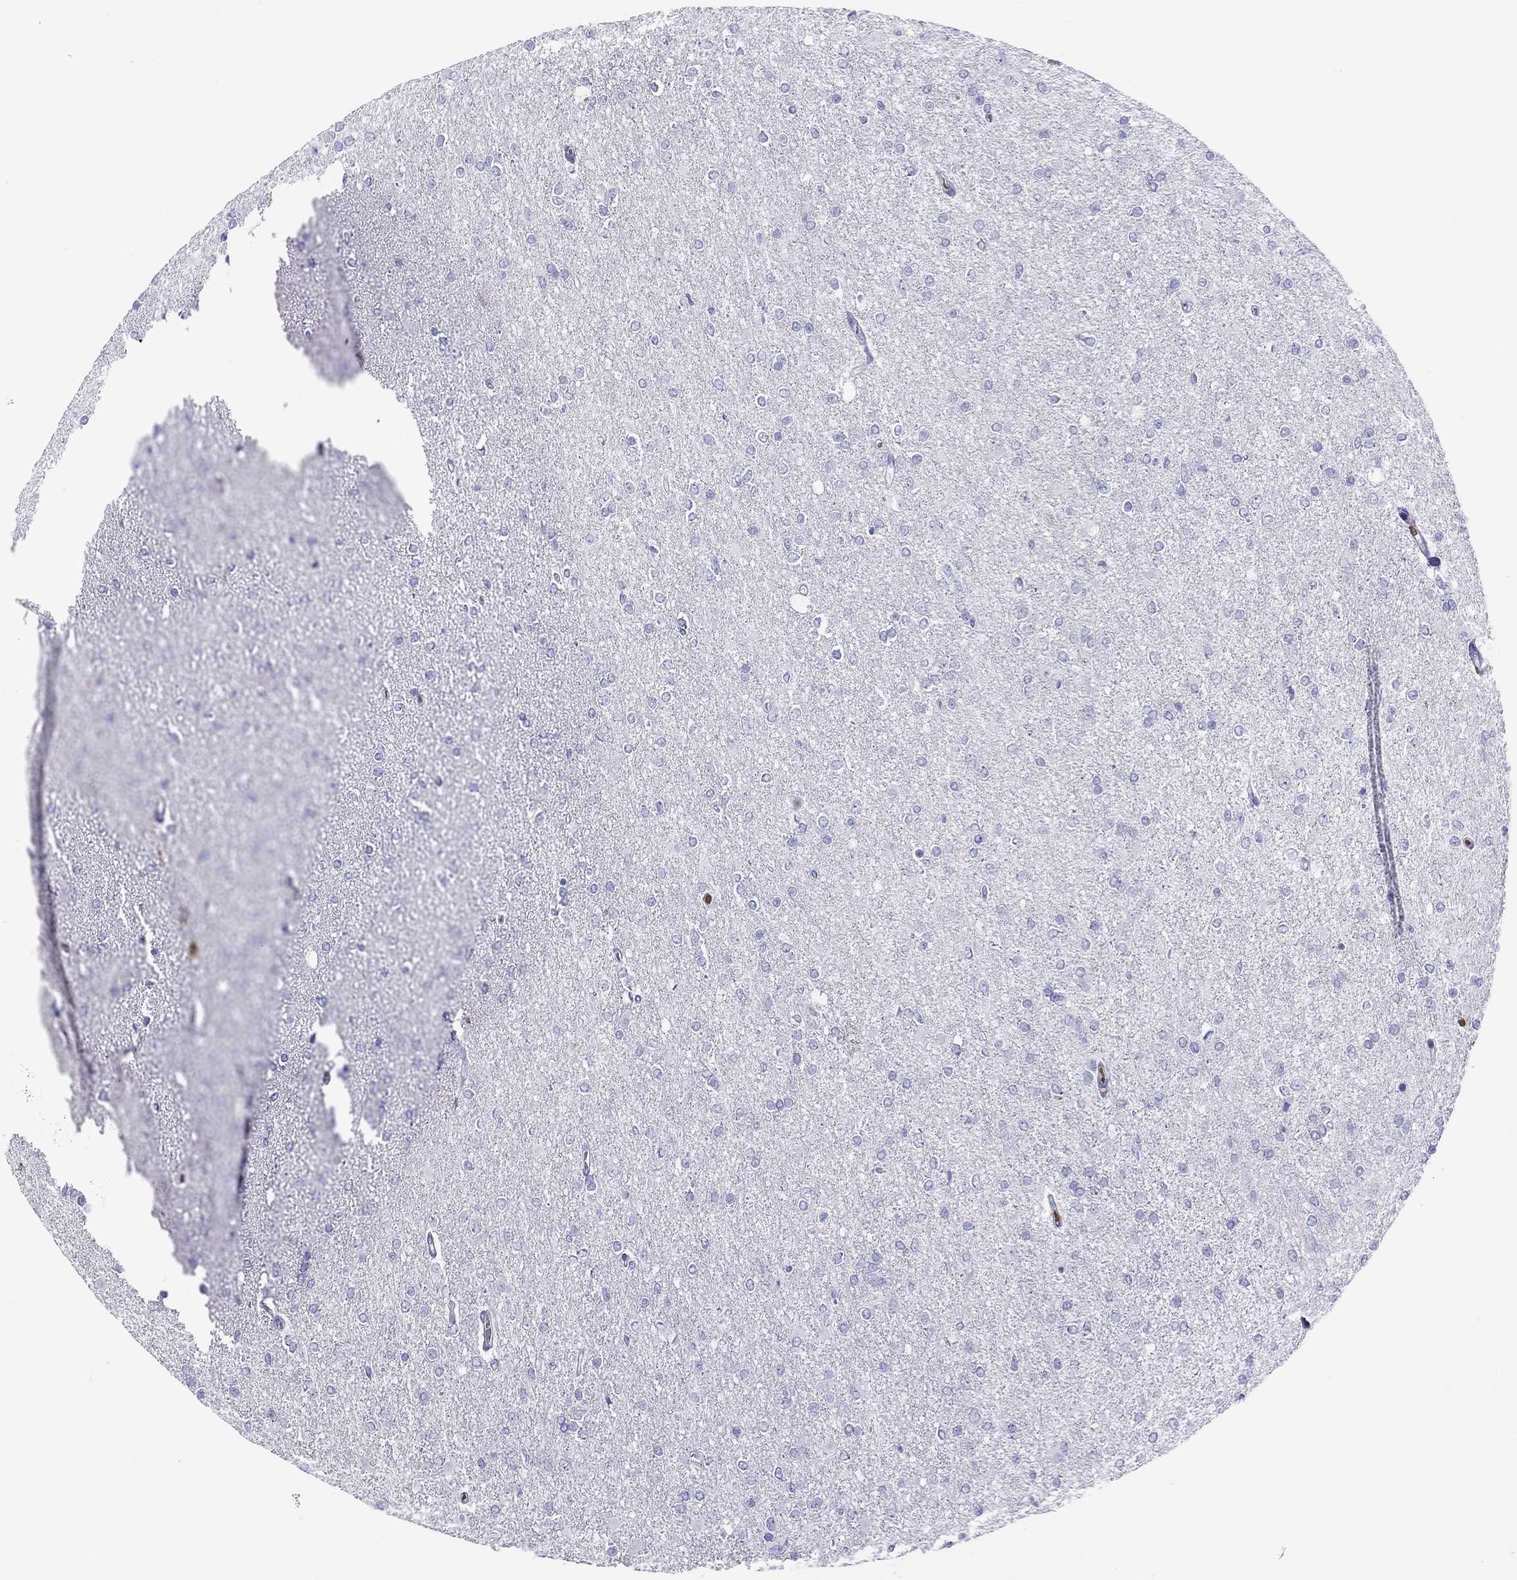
{"staining": {"intensity": "negative", "quantity": "none", "location": "none"}, "tissue": "glioma", "cell_type": "Tumor cells", "image_type": "cancer", "snomed": [{"axis": "morphology", "description": "Glioma, malignant, High grade"}, {"axis": "topography", "description": "Cerebral cortex"}], "caption": "Micrograph shows no significant protein positivity in tumor cells of glioma. (Immunohistochemistry (ihc), brightfield microscopy, high magnification).", "gene": "PTPRN", "patient": {"sex": "male", "age": 70}}